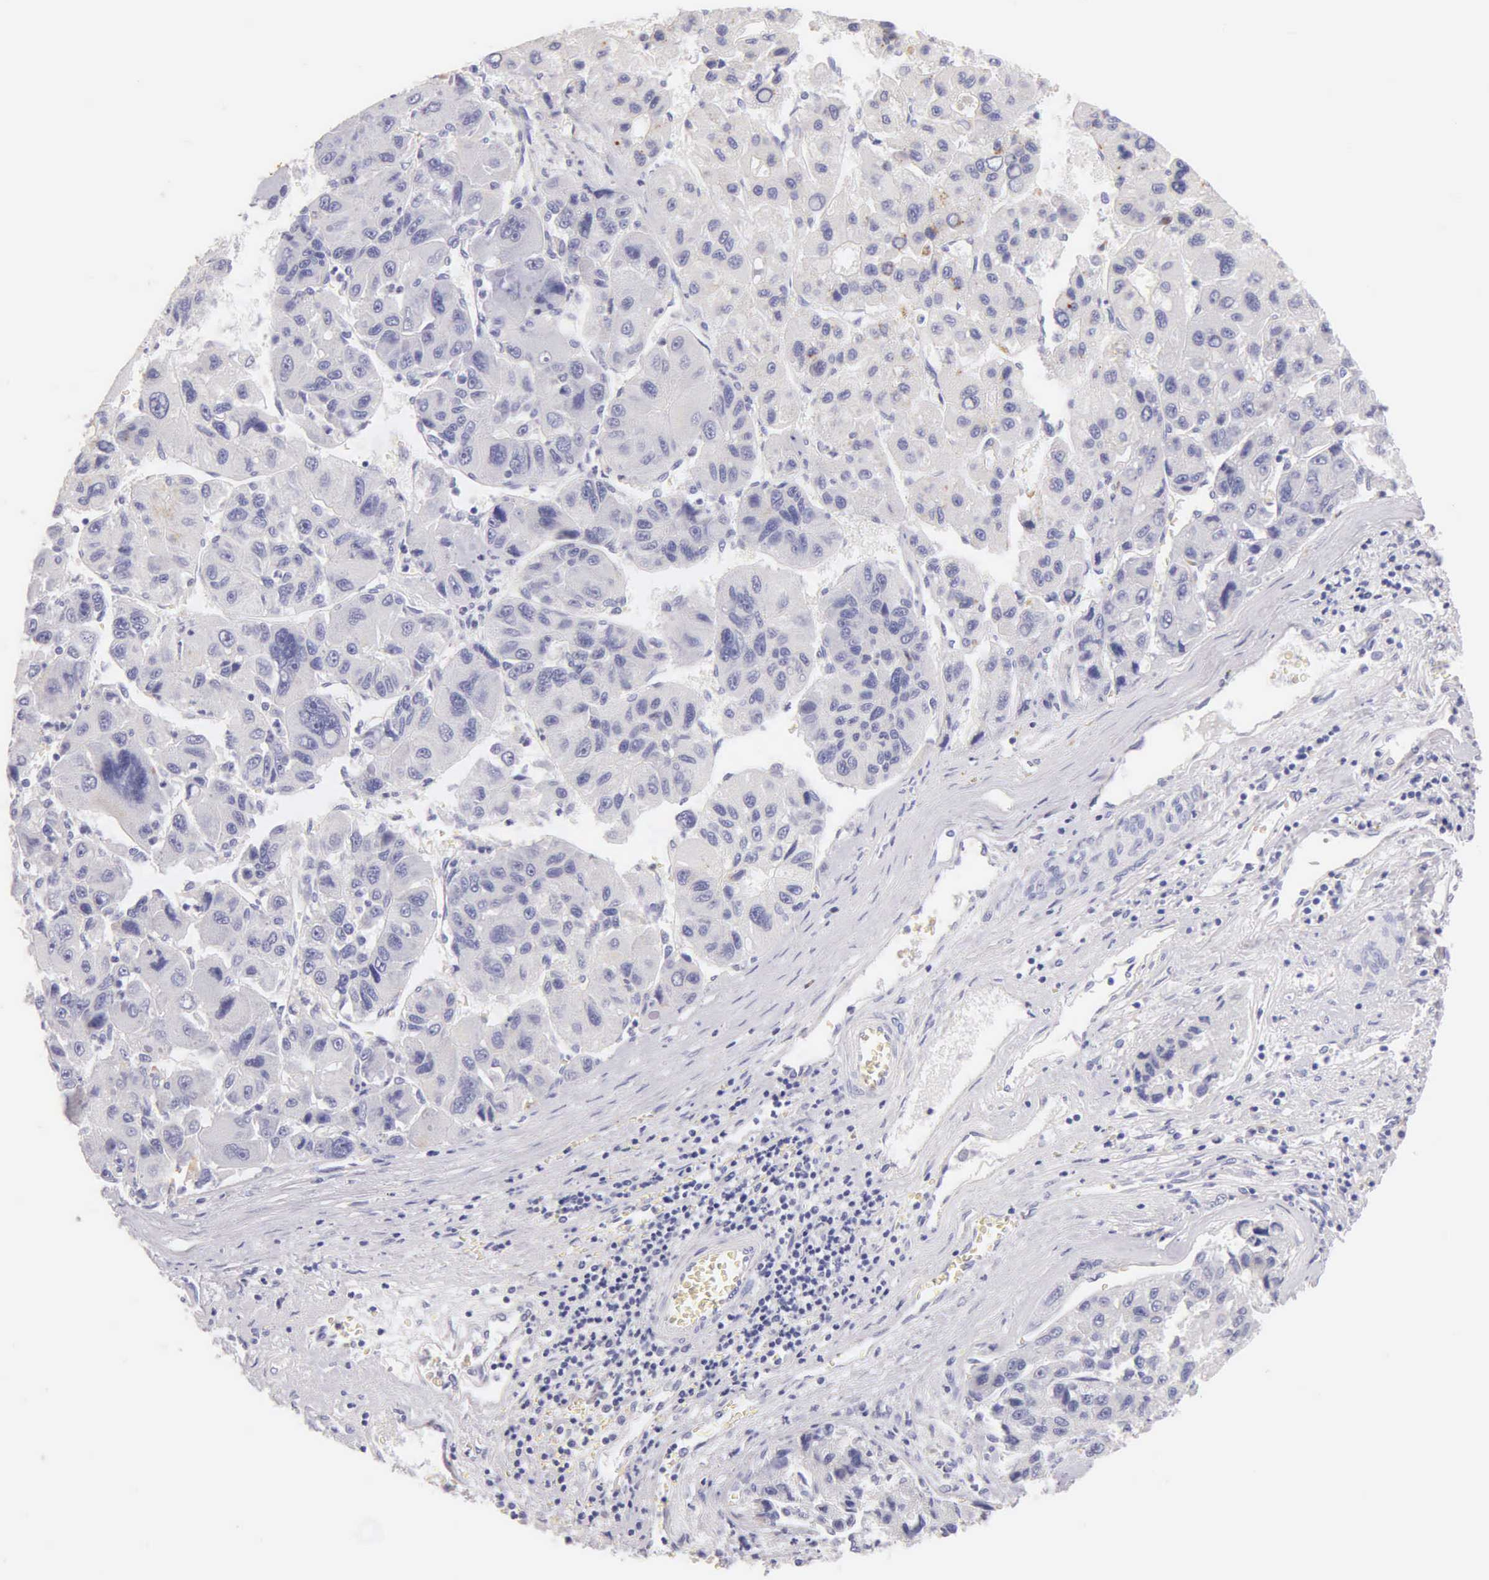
{"staining": {"intensity": "negative", "quantity": "none", "location": "none"}, "tissue": "liver cancer", "cell_type": "Tumor cells", "image_type": "cancer", "snomed": [{"axis": "morphology", "description": "Carcinoma, Hepatocellular, NOS"}, {"axis": "topography", "description": "Liver"}], "caption": "Immunohistochemical staining of liver hepatocellular carcinoma shows no significant expression in tumor cells.", "gene": "KRT17", "patient": {"sex": "male", "age": 64}}